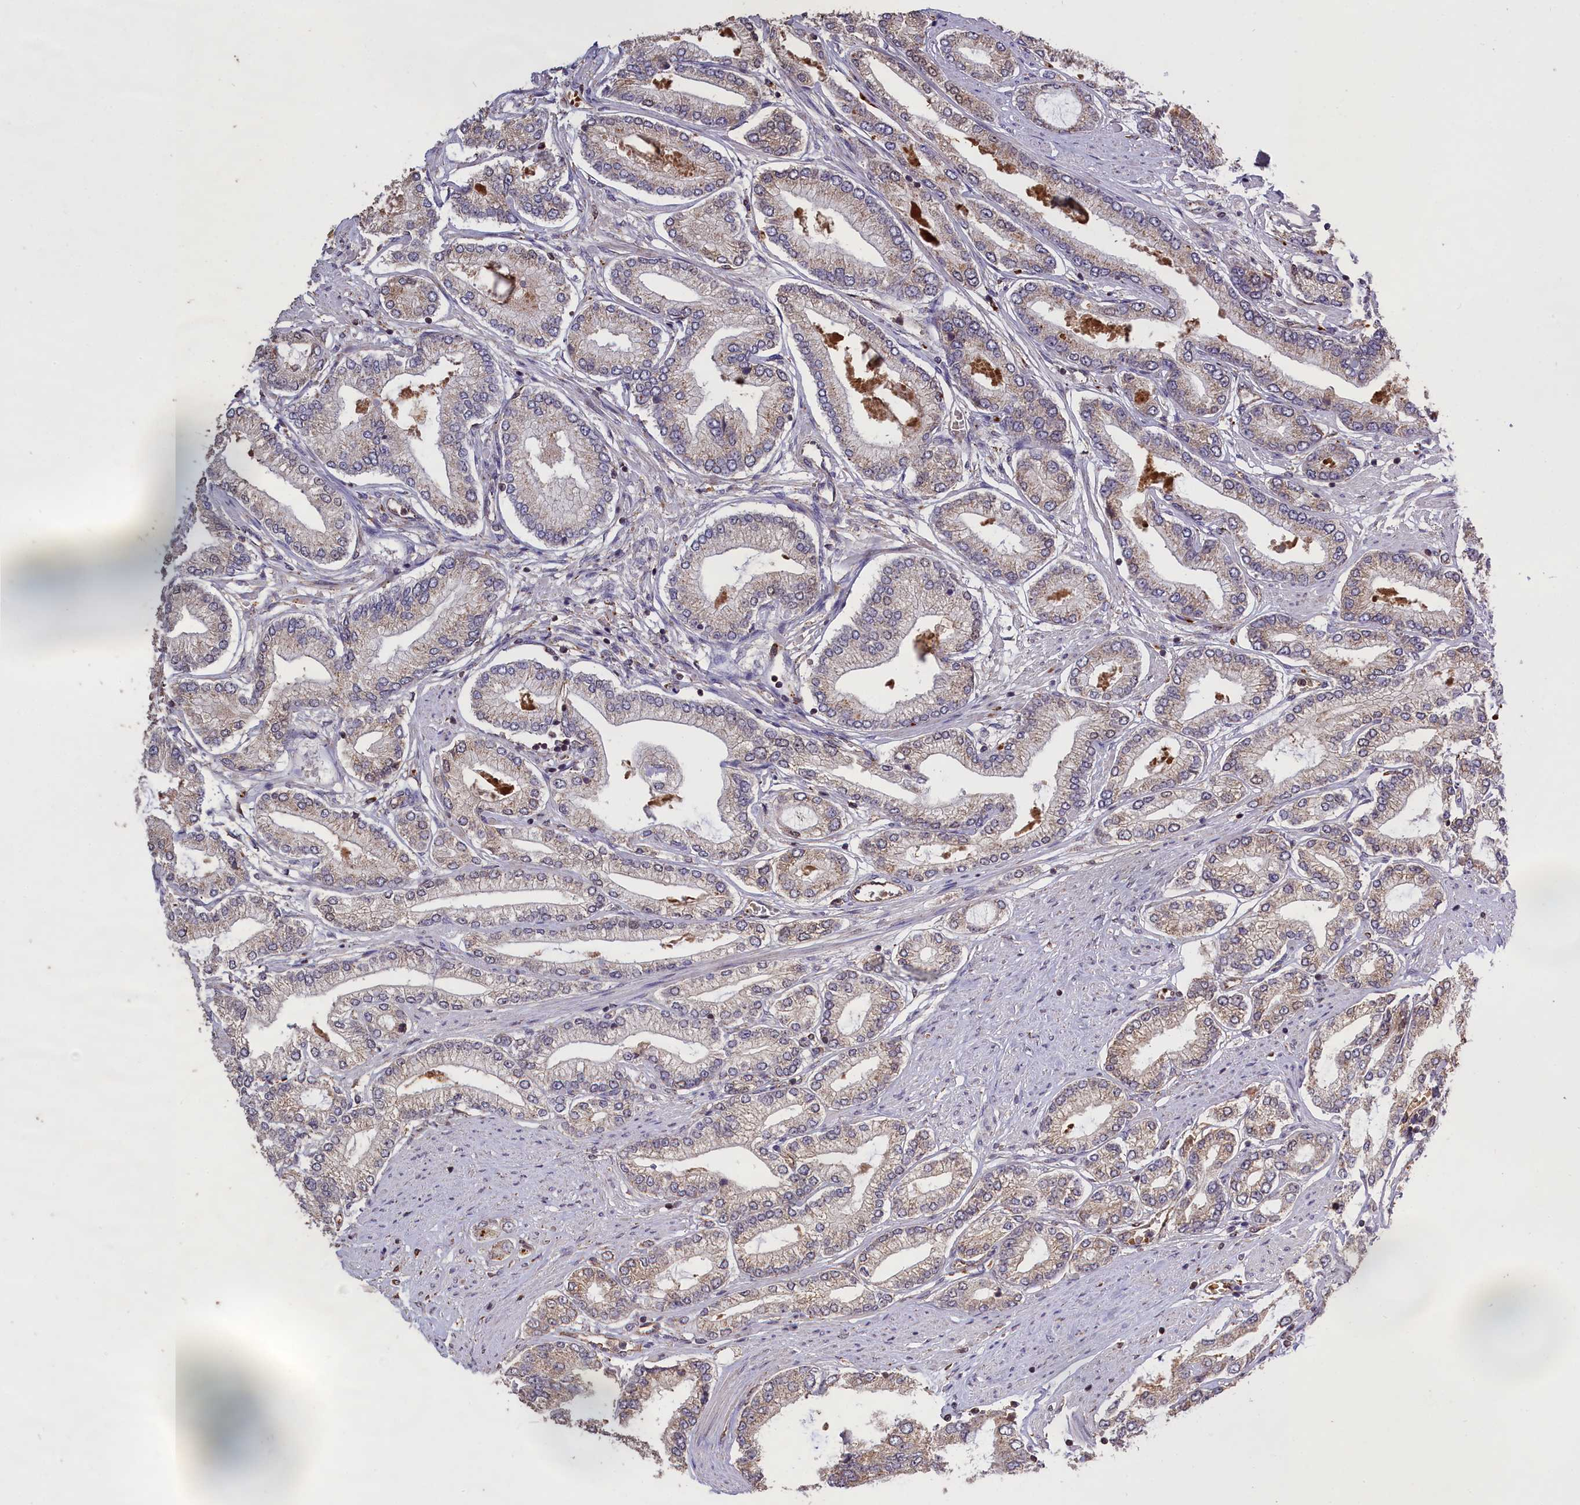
{"staining": {"intensity": "weak", "quantity": "<25%", "location": "cytoplasmic/membranous"}, "tissue": "prostate cancer", "cell_type": "Tumor cells", "image_type": "cancer", "snomed": [{"axis": "morphology", "description": "Adenocarcinoma, Low grade"}, {"axis": "topography", "description": "Prostate"}], "caption": "DAB immunohistochemical staining of human prostate low-grade adenocarcinoma reveals no significant expression in tumor cells.", "gene": "CLRN2", "patient": {"sex": "male", "age": 63}}